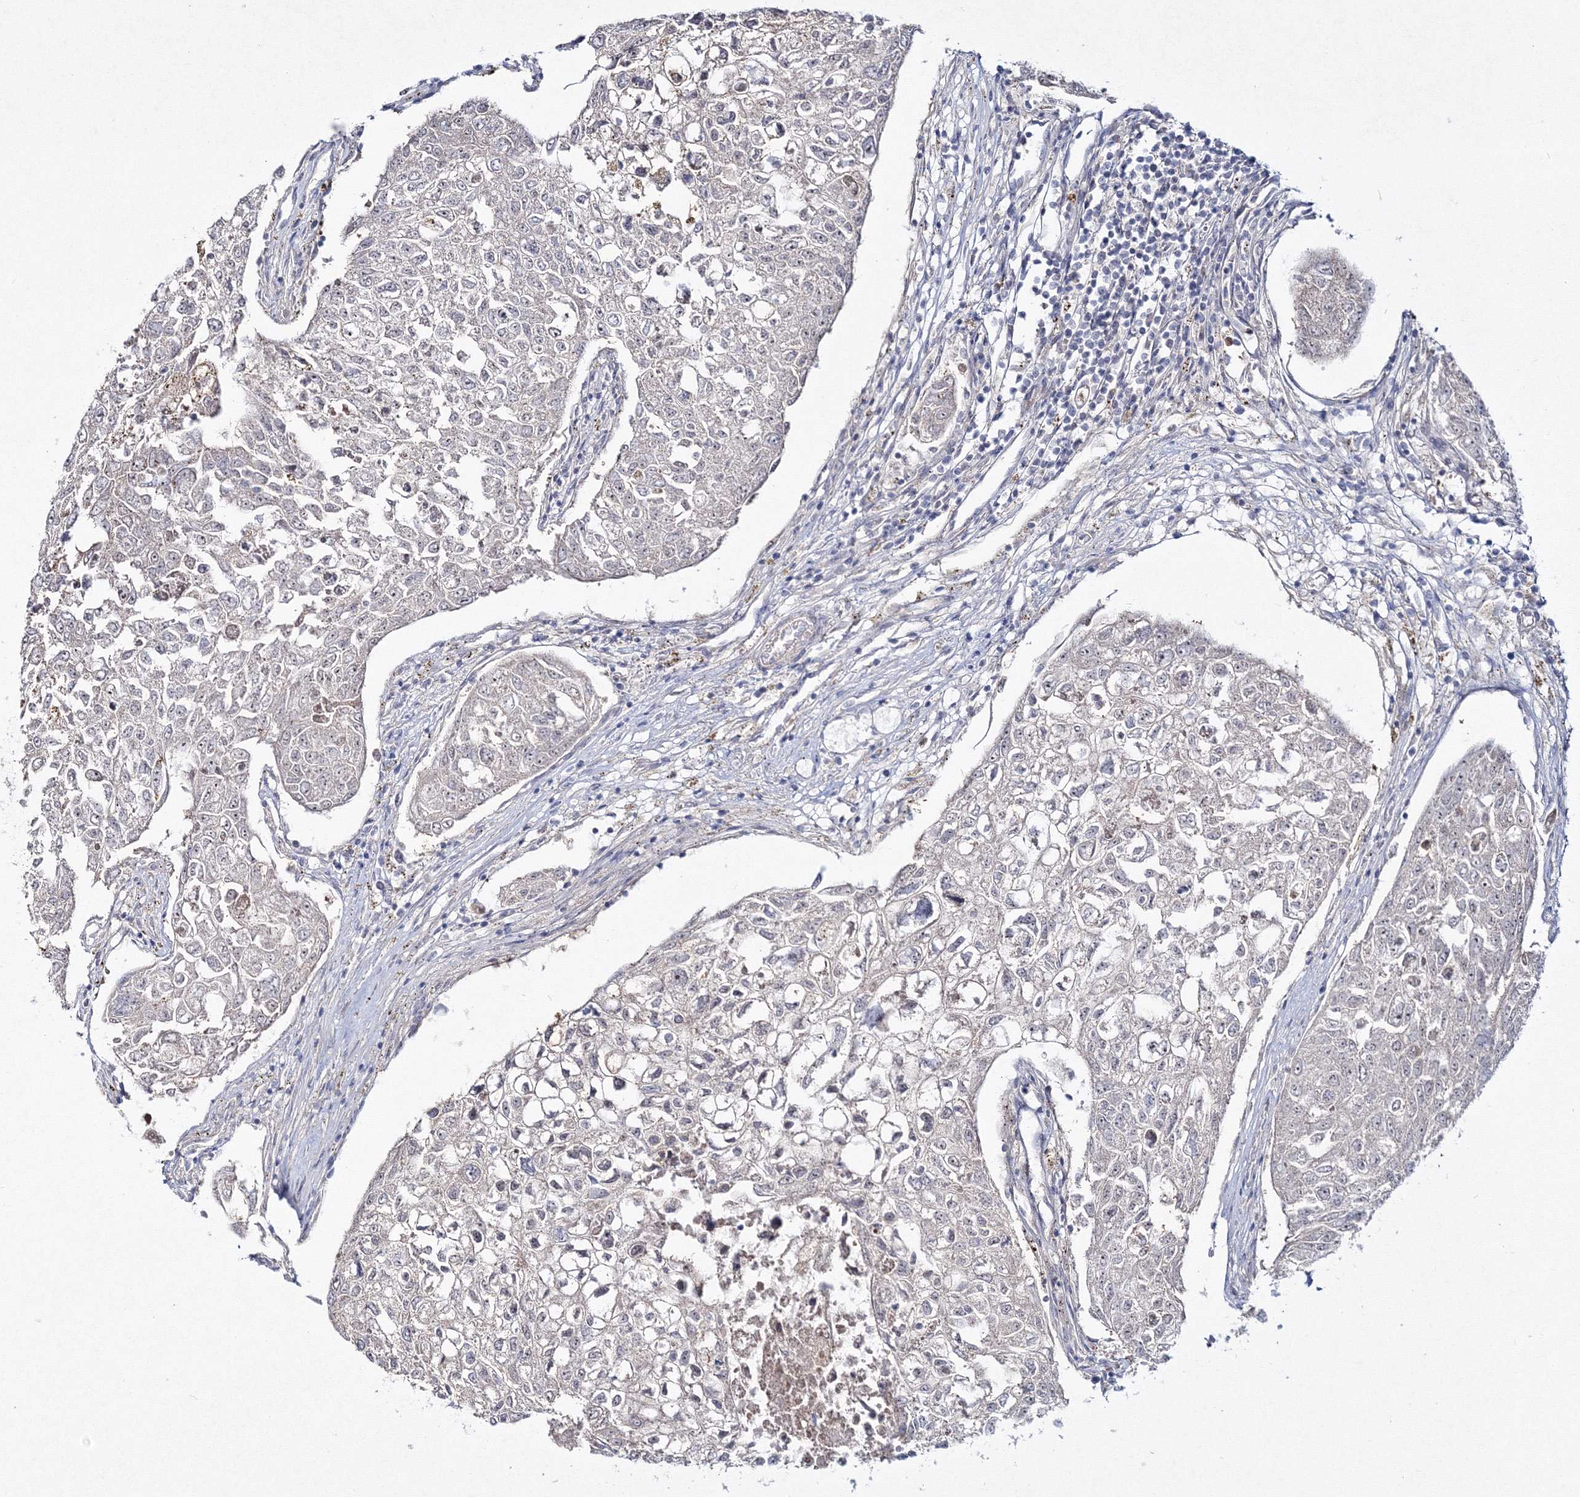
{"staining": {"intensity": "weak", "quantity": "<25%", "location": "cytoplasmic/membranous"}, "tissue": "urothelial cancer", "cell_type": "Tumor cells", "image_type": "cancer", "snomed": [{"axis": "morphology", "description": "Urothelial carcinoma, High grade"}, {"axis": "topography", "description": "Lymph node"}, {"axis": "topography", "description": "Urinary bladder"}], "caption": "There is no significant staining in tumor cells of high-grade urothelial carcinoma. (DAB (3,3'-diaminobenzidine) immunohistochemistry (IHC) with hematoxylin counter stain).", "gene": "IPMK", "patient": {"sex": "male", "age": 51}}